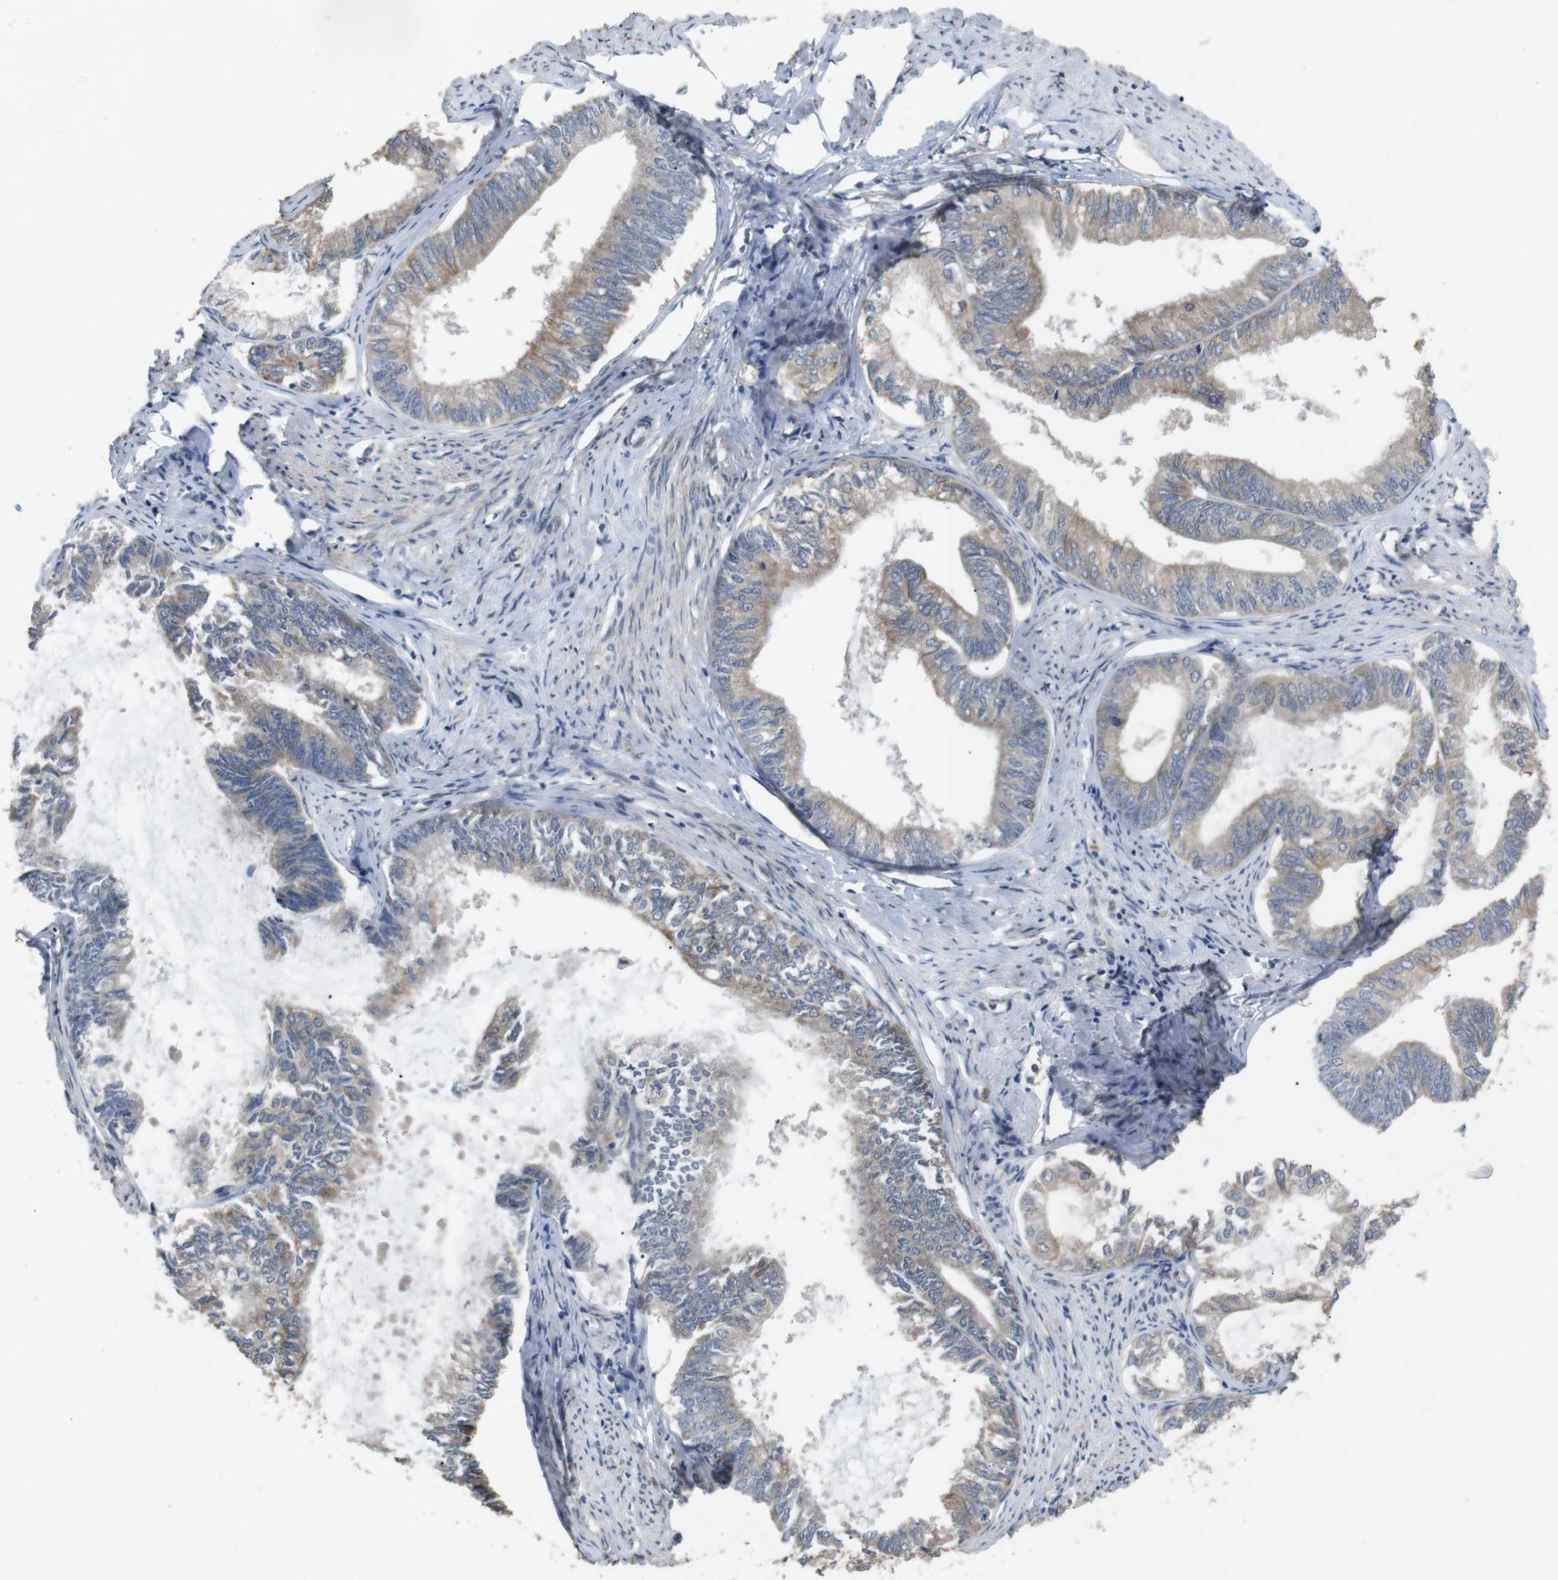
{"staining": {"intensity": "weak", "quantity": "<25%", "location": "cytoplasmic/membranous"}, "tissue": "endometrial cancer", "cell_type": "Tumor cells", "image_type": "cancer", "snomed": [{"axis": "morphology", "description": "Adenocarcinoma, NOS"}, {"axis": "topography", "description": "Endometrium"}], "caption": "A high-resolution histopathology image shows immunohistochemistry (IHC) staining of adenocarcinoma (endometrial), which exhibits no significant staining in tumor cells.", "gene": "ADGRL3", "patient": {"sex": "female", "age": 86}}